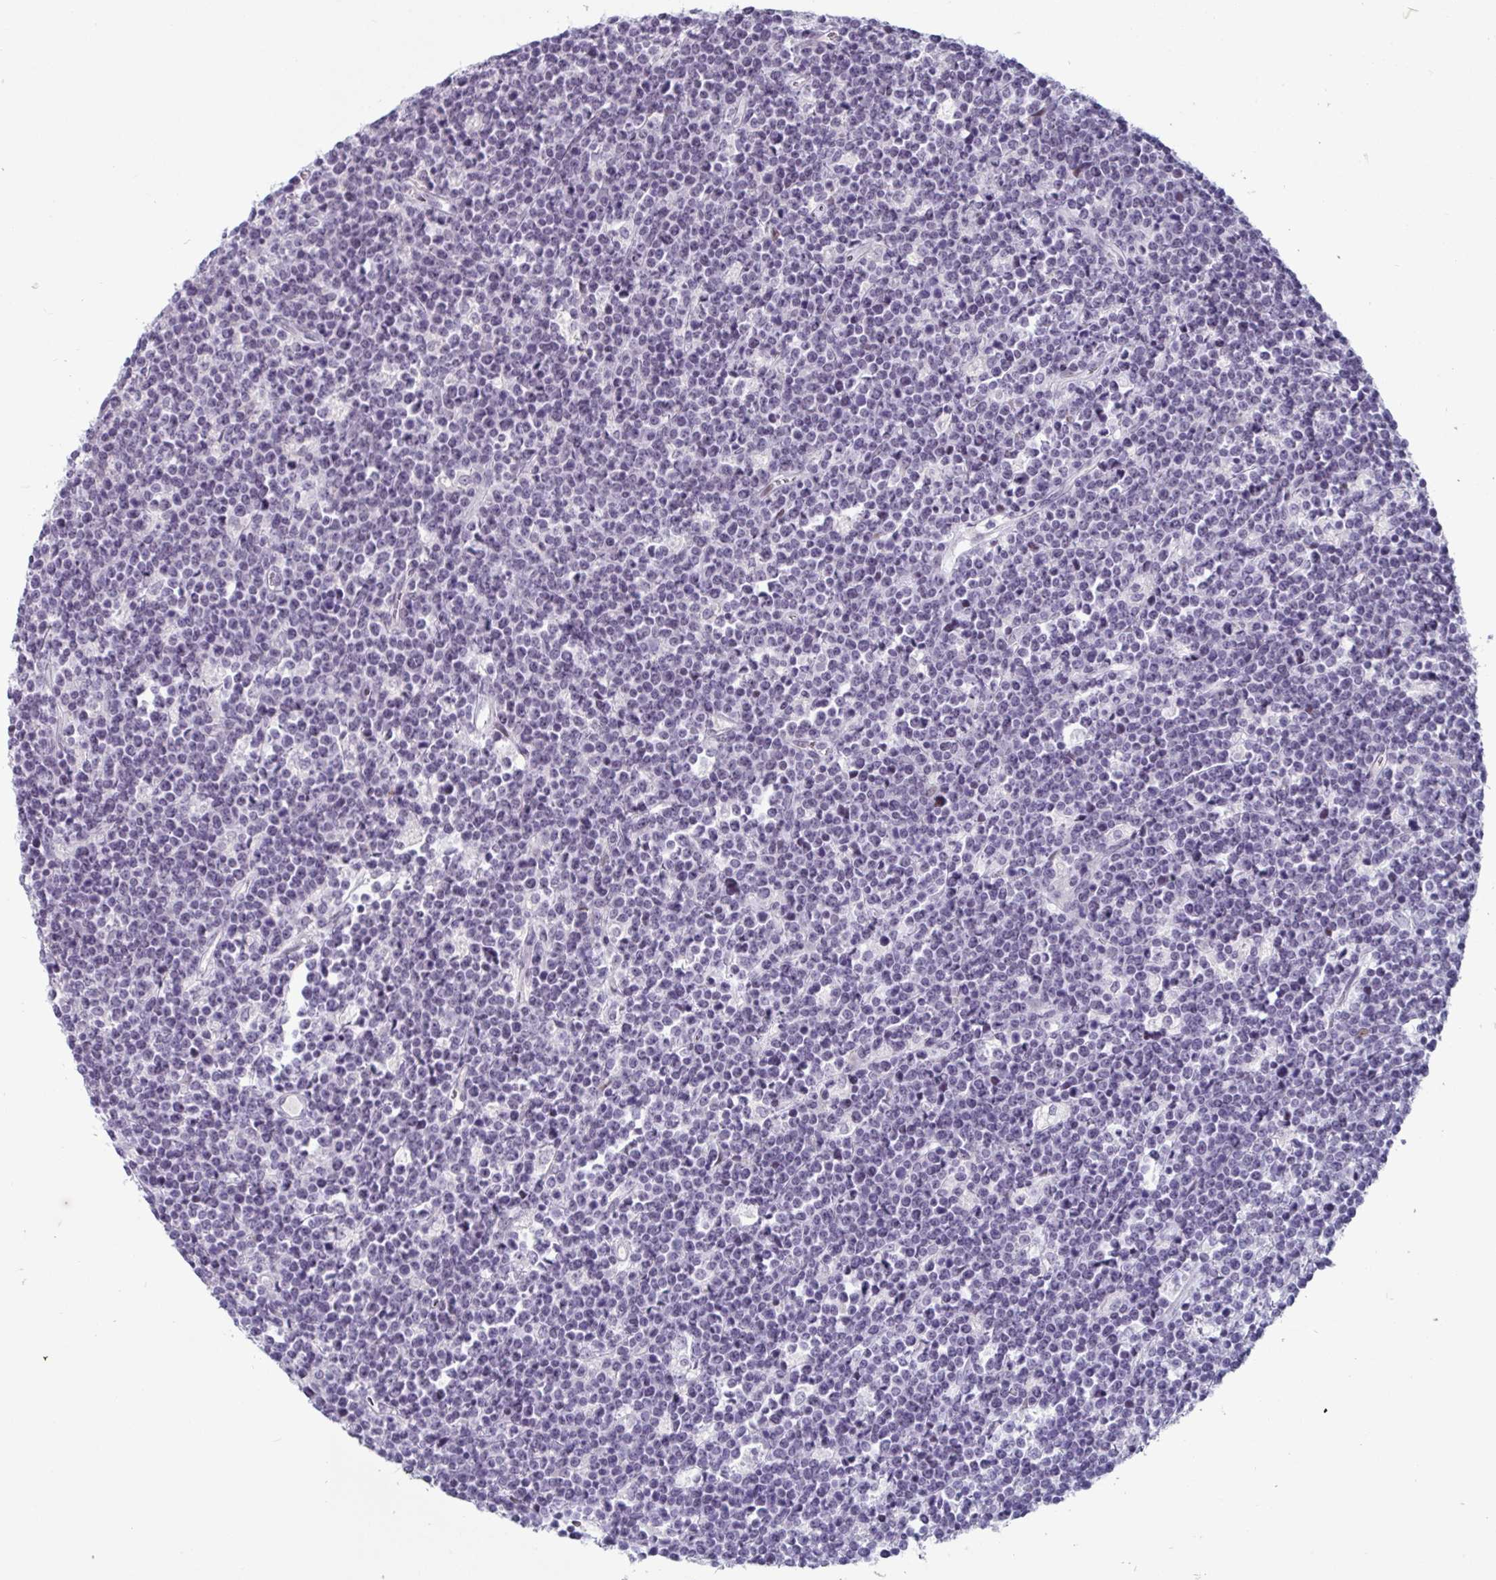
{"staining": {"intensity": "negative", "quantity": "none", "location": "none"}, "tissue": "lymphoma", "cell_type": "Tumor cells", "image_type": "cancer", "snomed": [{"axis": "morphology", "description": "Malignant lymphoma, non-Hodgkin's type, High grade"}, {"axis": "topography", "description": "Ovary"}], "caption": "Tumor cells show no significant protein positivity in lymphoma.", "gene": "VSIG10L", "patient": {"sex": "female", "age": 56}}